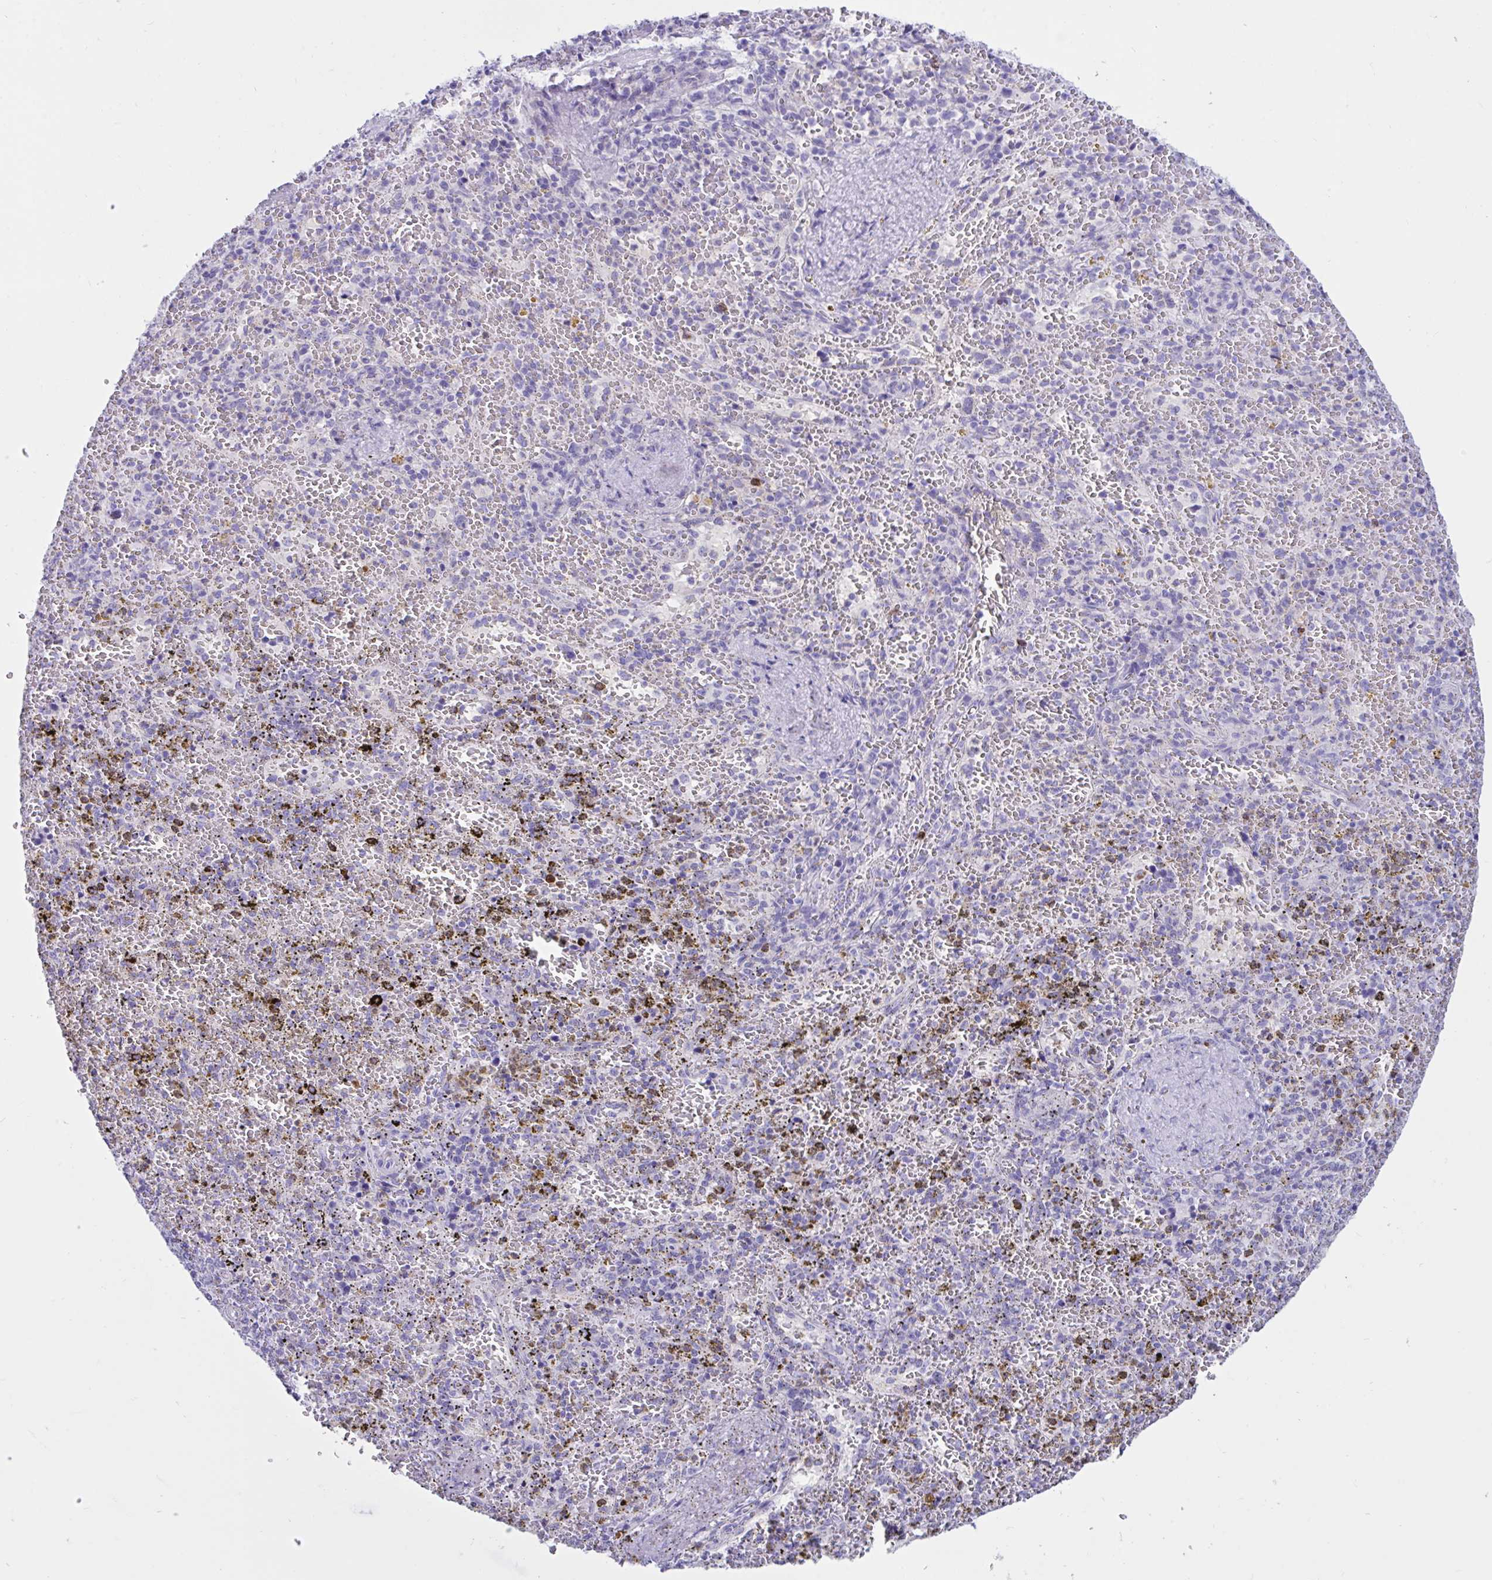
{"staining": {"intensity": "weak", "quantity": "<25%", "location": "cytoplasmic/membranous"}, "tissue": "spleen", "cell_type": "Cells in red pulp", "image_type": "normal", "snomed": [{"axis": "morphology", "description": "Normal tissue, NOS"}, {"axis": "topography", "description": "Spleen"}], "caption": "Immunohistochemistry histopathology image of normal spleen: human spleen stained with DAB shows no significant protein staining in cells in red pulp. (DAB (3,3'-diaminobenzidine) IHC with hematoxylin counter stain).", "gene": "RNASE3", "patient": {"sex": "female", "age": 50}}